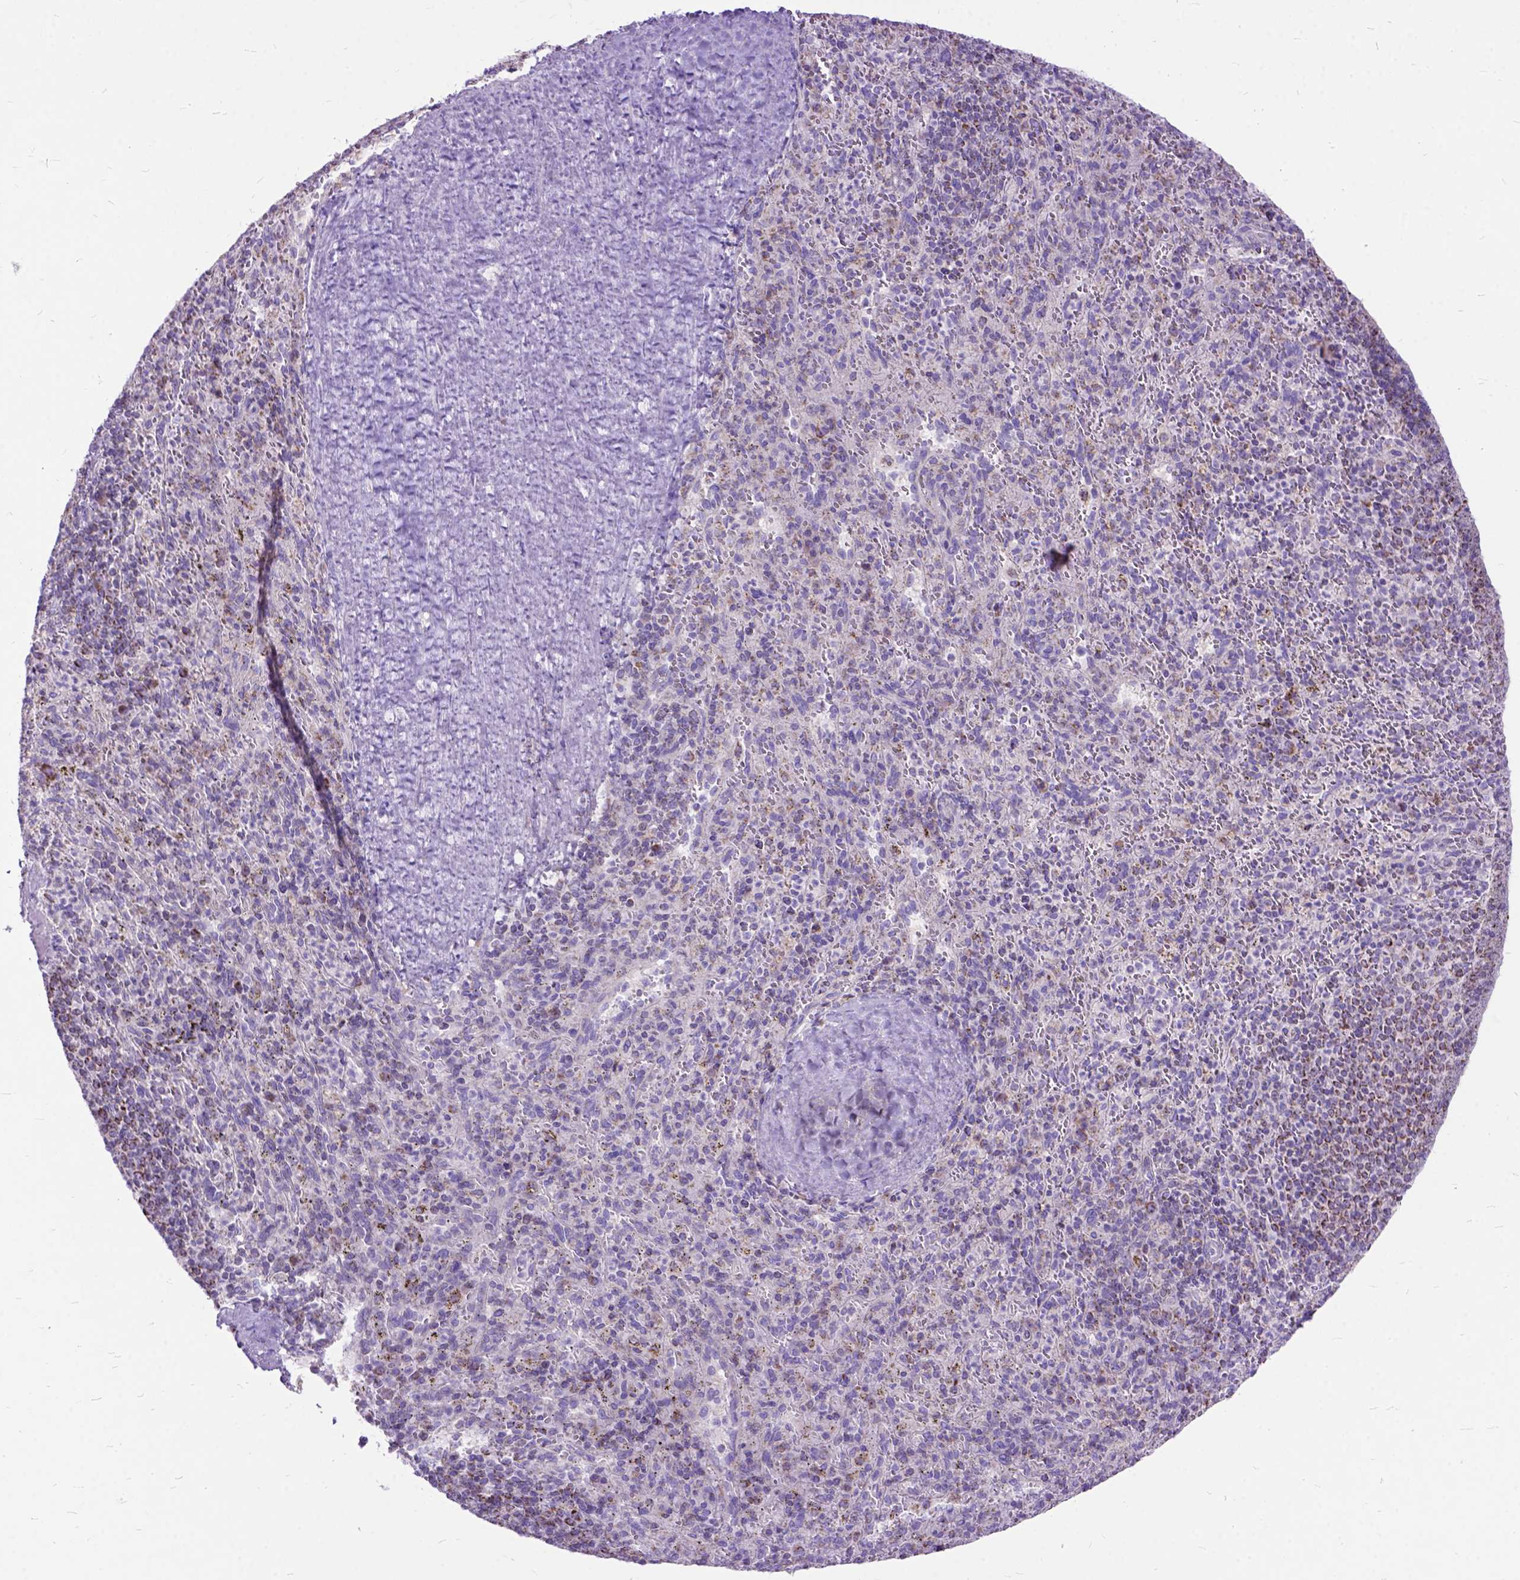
{"staining": {"intensity": "negative", "quantity": "none", "location": "none"}, "tissue": "spleen", "cell_type": "Cells in red pulp", "image_type": "normal", "snomed": [{"axis": "morphology", "description": "Normal tissue, NOS"}, {"axis": "topography", "description": "Spleen"}], "caption": "A high-resolution image shows IHC staining of benign spleen, which shows no significant positivity in cells in red pulp. Nuclei are stained in blue.", "gene": "CTAG2", "patient": {"sex": "male", "age": 57}}